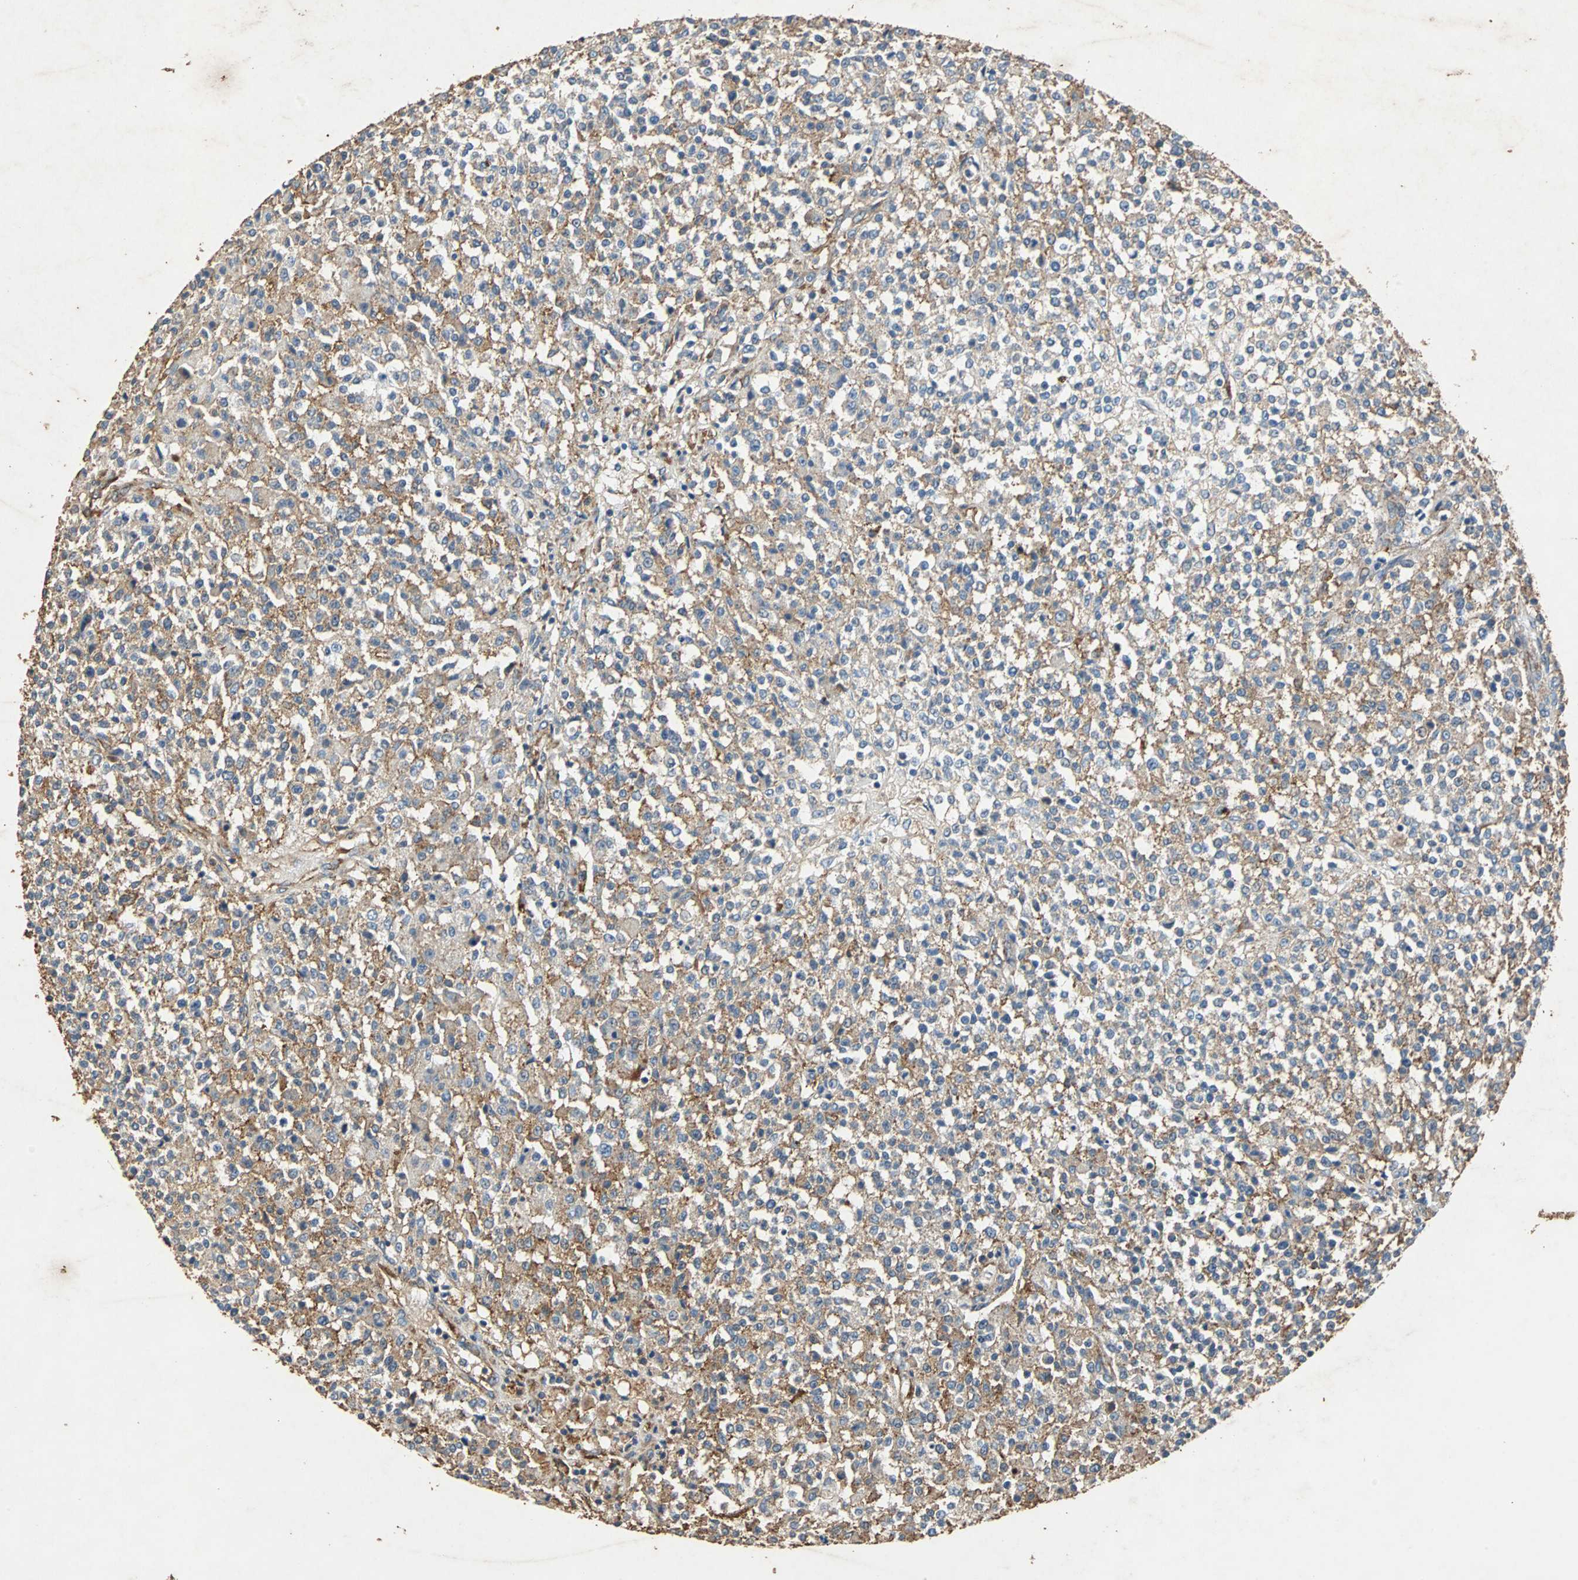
{"staining": {"intensity": "moderate", "quantity": "25%-75%", "location": "cytoplasmic/membranous"}, "tissue": "testis cancer", "cell_type": "Tumor cells", "image_type": "cancer", "snomed": [{"axis": "morphology", "description": "Seminoma, NOS"}, {"axis": "topography", "description": "Testis"}], "caption": "Protein staining of testis cancer (seminoma) tissue displays moderate cytoplasmic/membranous staining in approximately 25%-75% of tumor cells. (DAB IHC, brown staining for protein, blue staining for nuclei).", "gene": "NAA10", "patient": {"sex": "male", "age": 59}}